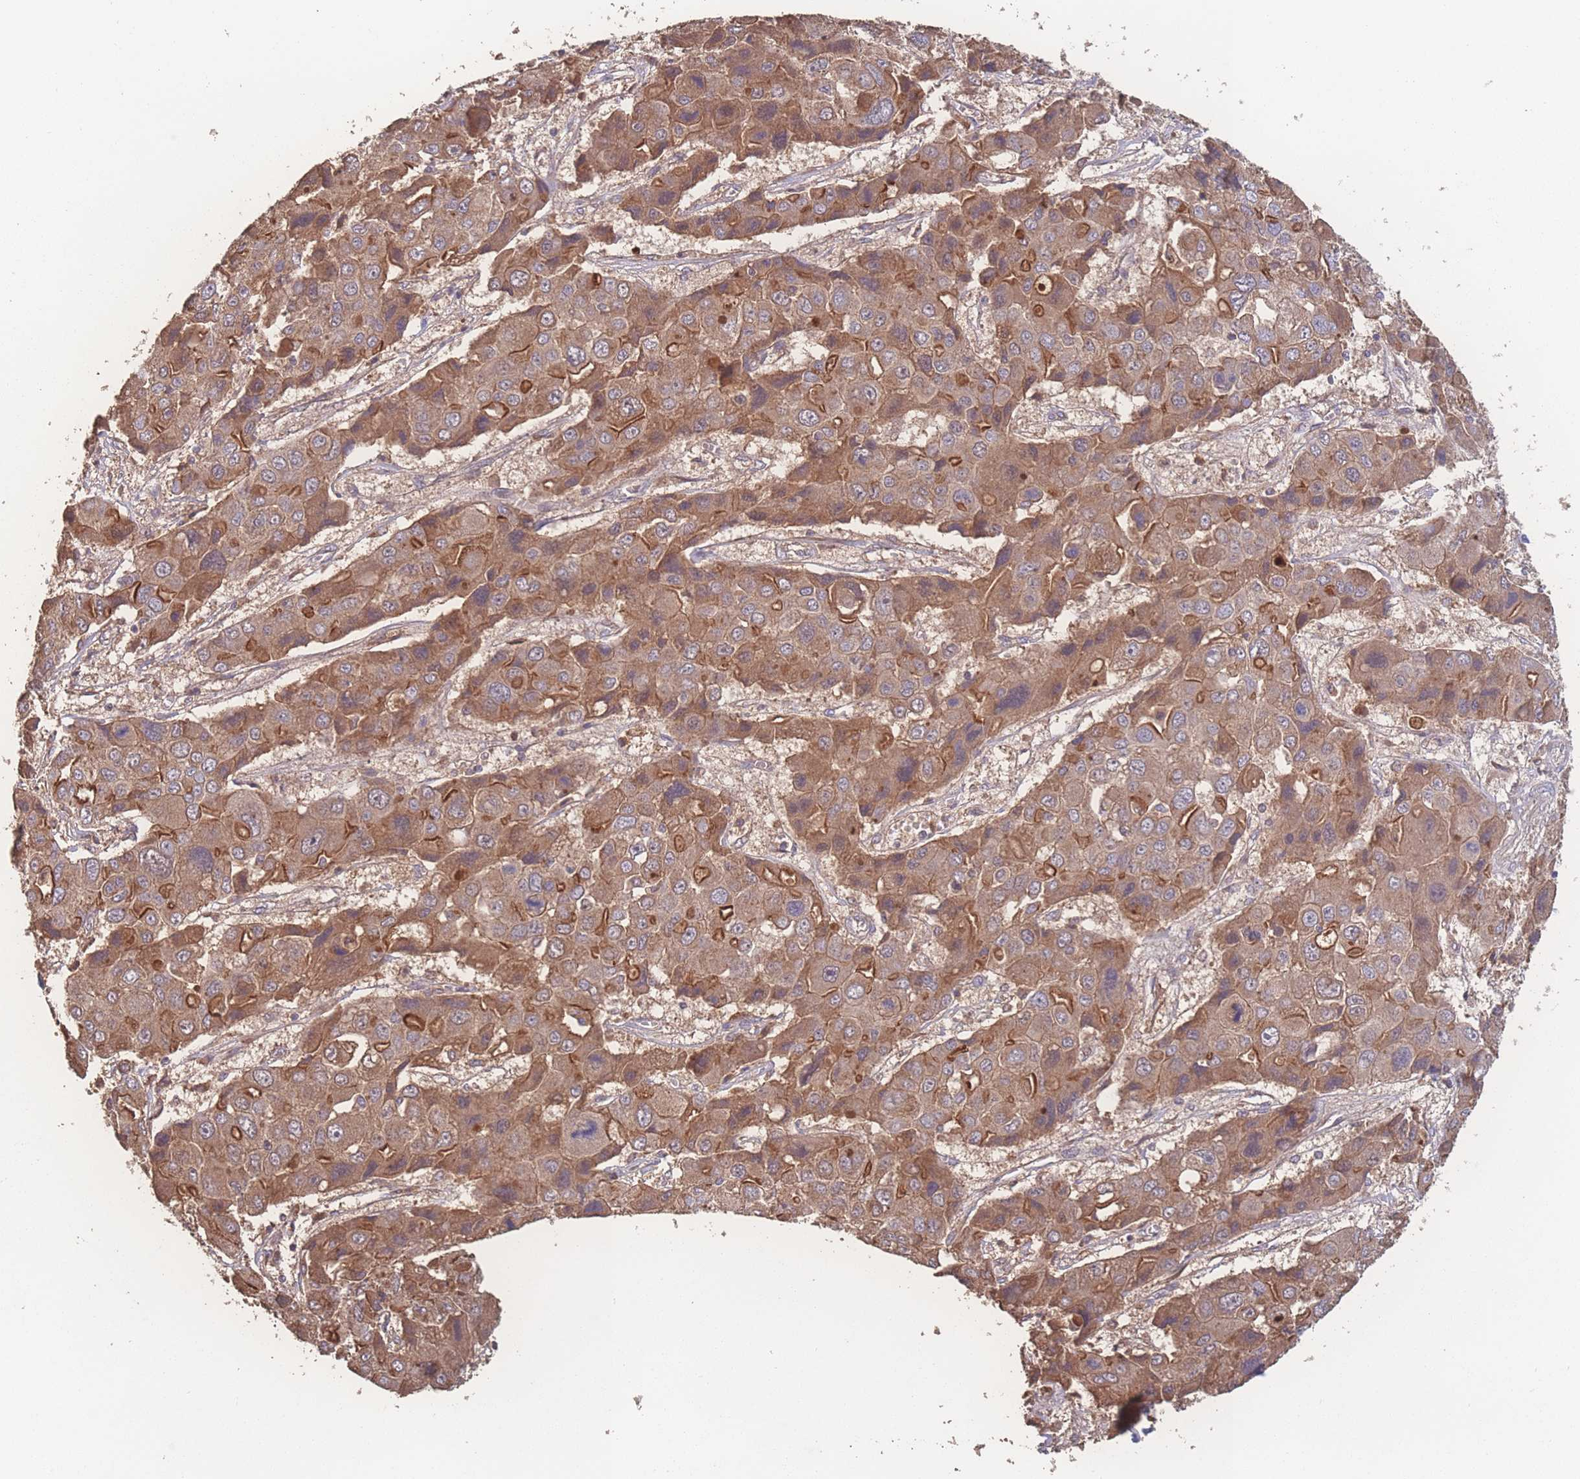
{"staining": {"intensity": "strong", "quantity": ">75%", "location": "cytoplasmic/membranous"}, "tissue": "liver cancer", "cell_type": "Tumor cells", "image_type": "cancer", "snomed": [{"axis": "morphology", "description": "Cholangiocarcinoma"}, {"axis": "topography", "description": "Liver"}], "caption": "Immunohistochemical staining of cholangiocarcinoma (liver) demonstrates high levels of strong cytoplasmic/membranous positivity in about >75% of tumor cells.", "gene": "ATXN10", "patient": {"sex": "male", "age": 67}}